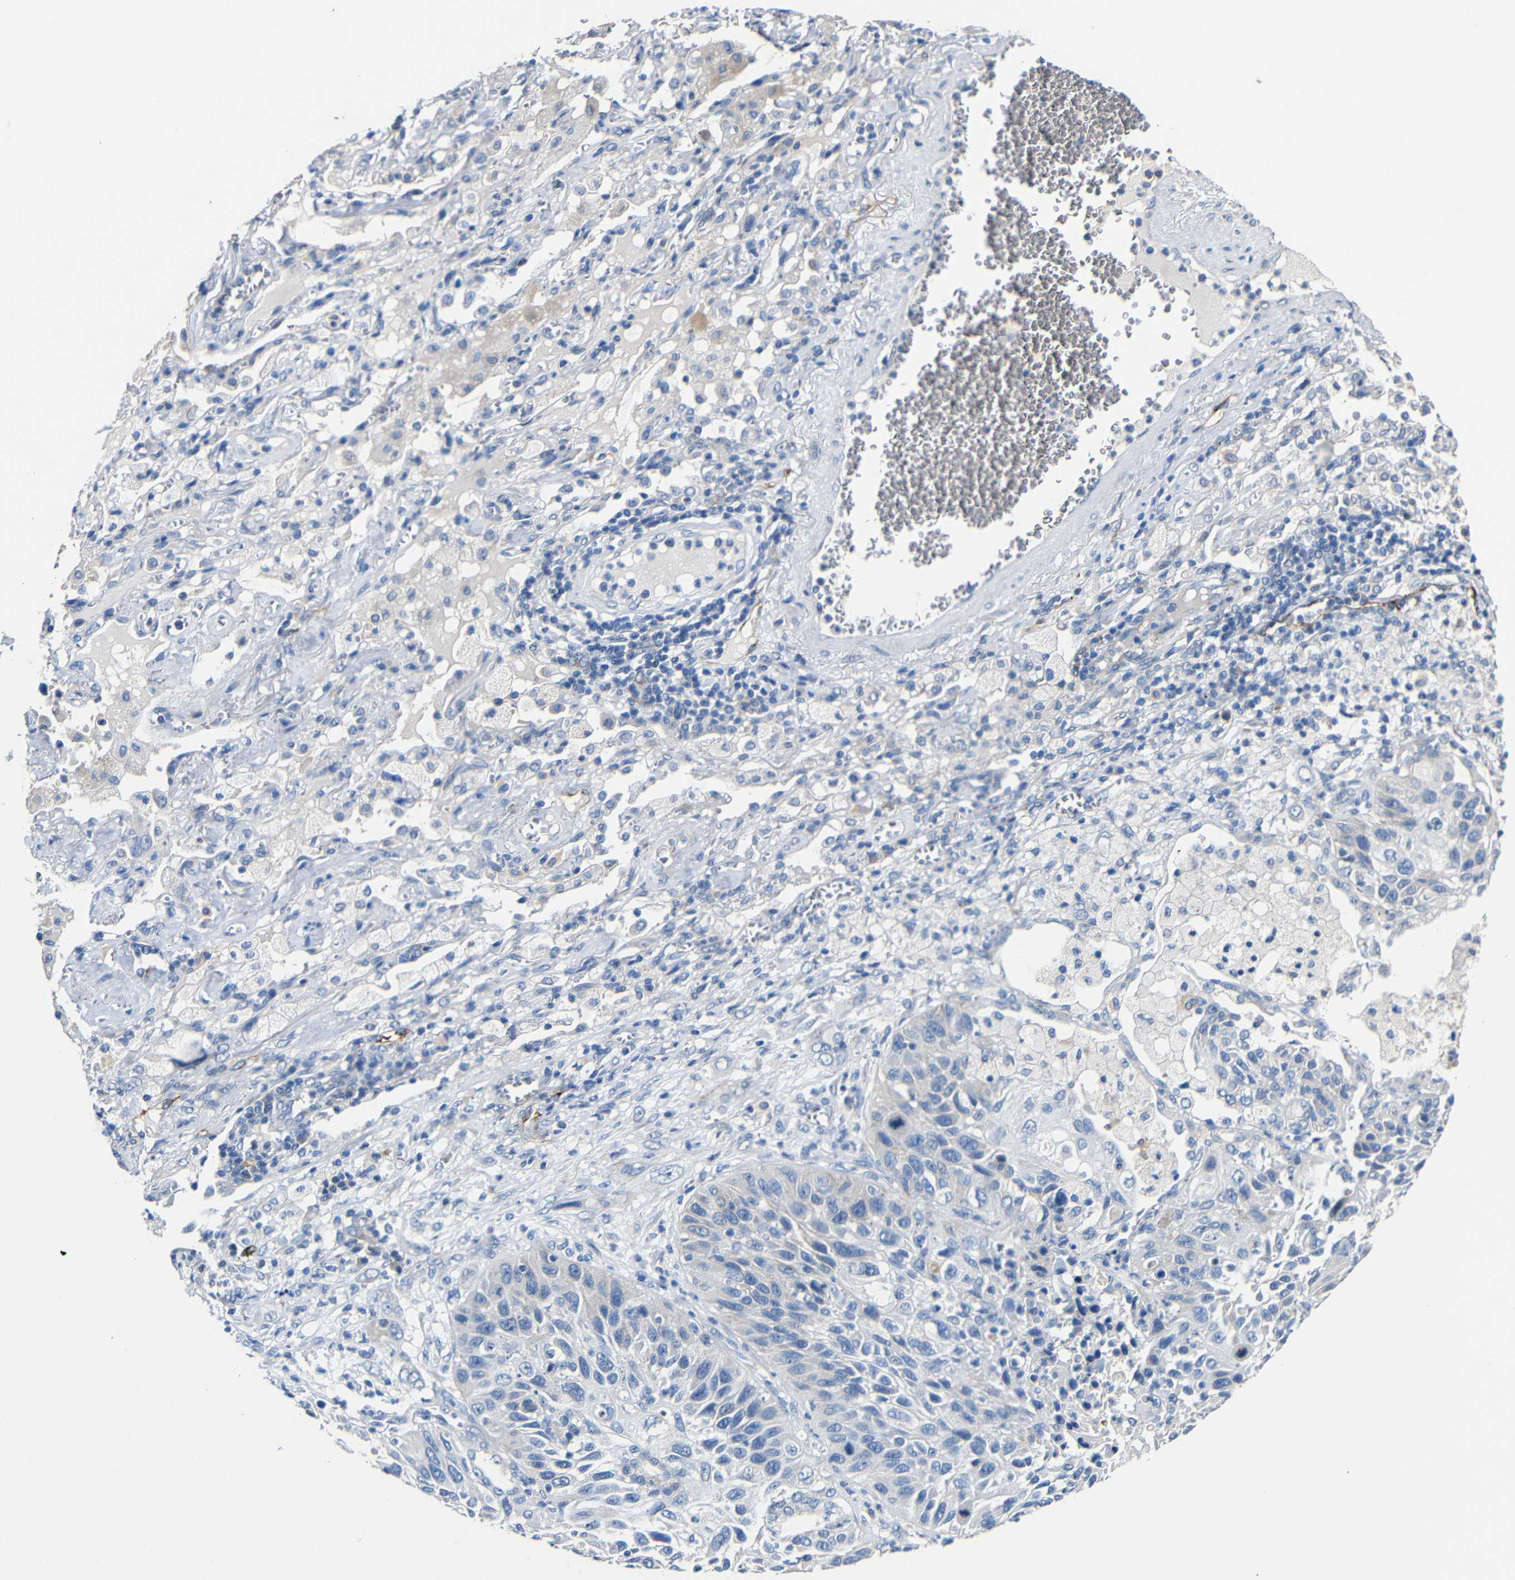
{"staining": {"intensity": "negative", "quantity": "none", "location": "none"}, "tissue": "lung cancer", "cell_type": "Tumor cells", "image_type": "cancer", "snomed": [{"axis": "morphology", "description": "Squamous cell carcinoma, NOS"}, {"axis": "topography", "description": "Lung"}], "caption": "High power microscopy photomicrograph of an immunohistochemistry (IHC) micrograph of squamous cell carcinoma (lung), revealing no significant expression in tumor cells. (DAB immunohistochemistry with hematoxylin counter stain).", "gene": "ACKR2", "patient": {"sex": "female", "age": 76}}